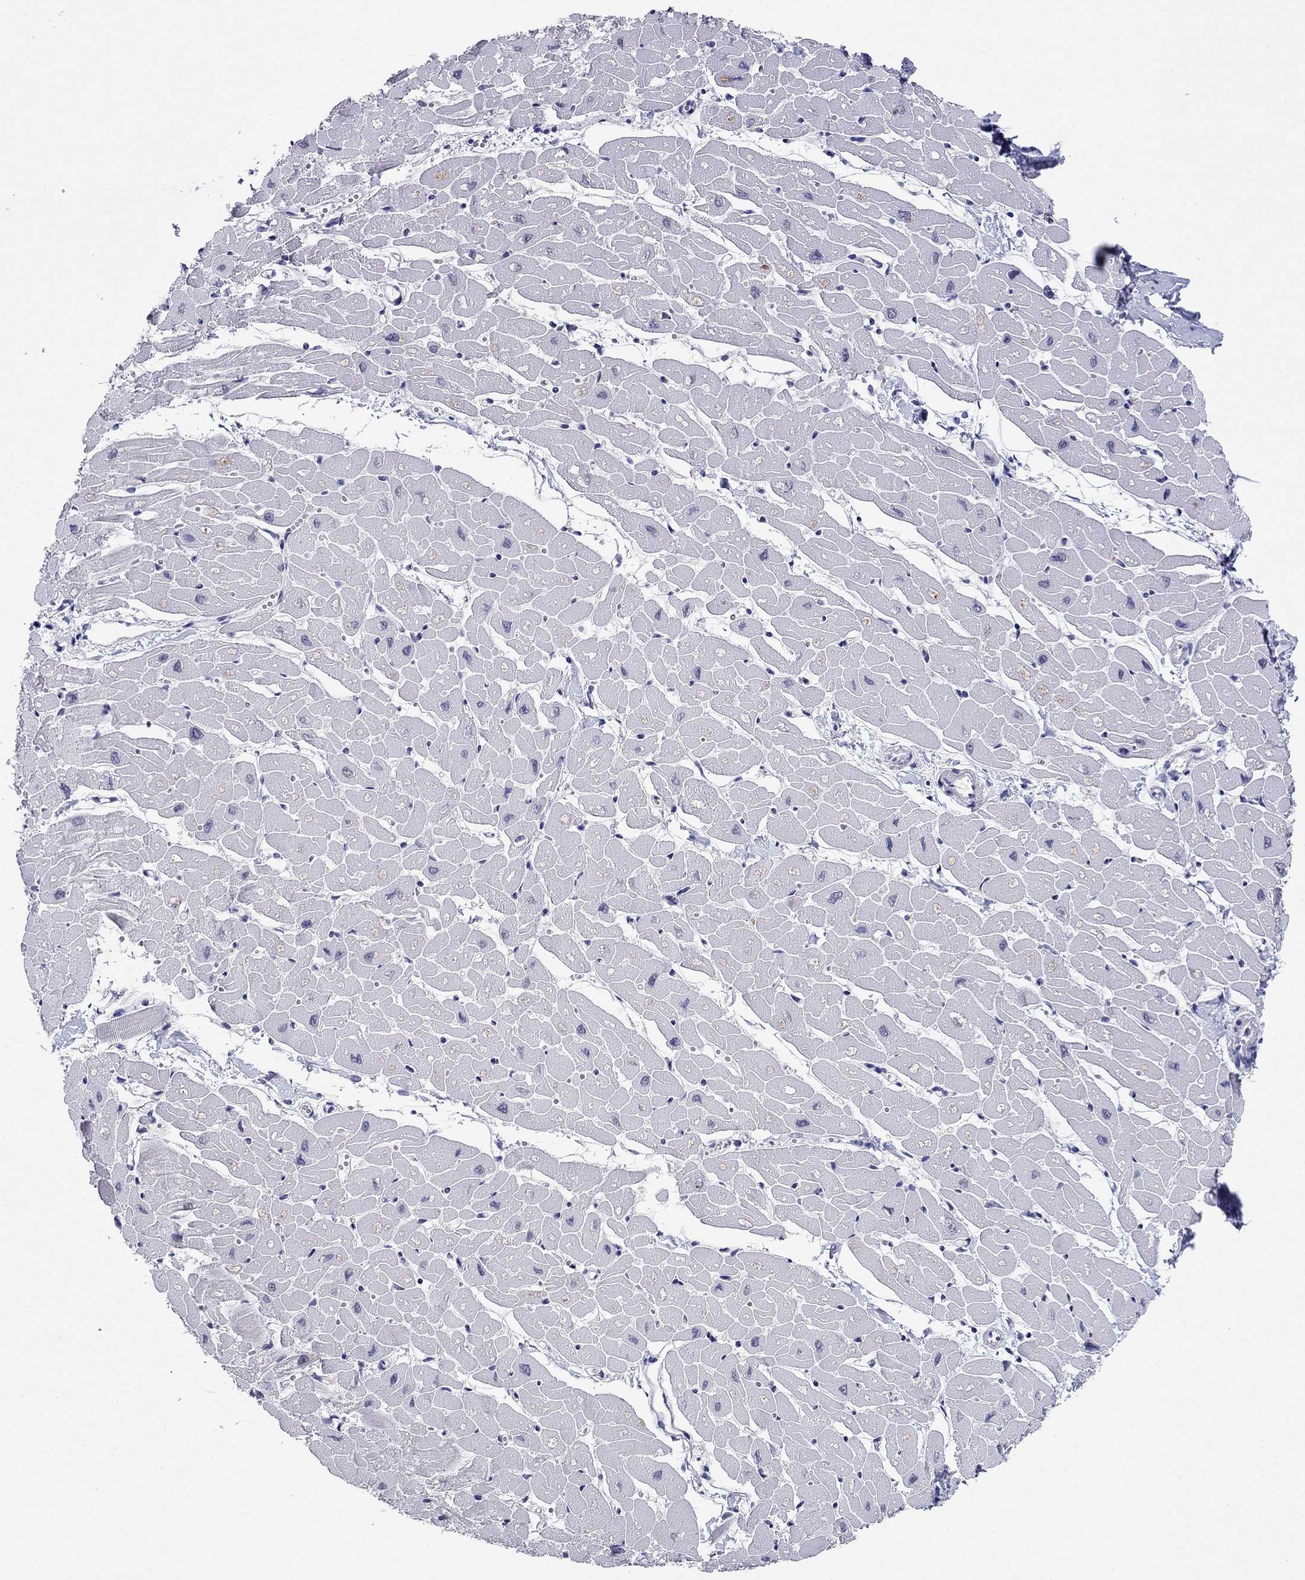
{"staining": {"intensity": "negative", "quantity": "none", "location": "none"}, "tissue": "heart muscle", "cell_type": "Cardiomyocytes", "image_type": "normal", "snomed": [{"axis": "morphology", "description": "Normal tissue, NOS"}, {"axis": "topography", "description": "Heart"}], "caption": "Immunohistochemical staining of normal human heart muscle reveals no significant positivity in cardiomyocytes. Brightfield microscopy of IHC stained with DAB (brown) and hematoxylin (blue), captured at high magnification.", "gene": "PPM1G", "patient": {"sex": "male", "age": 57}}